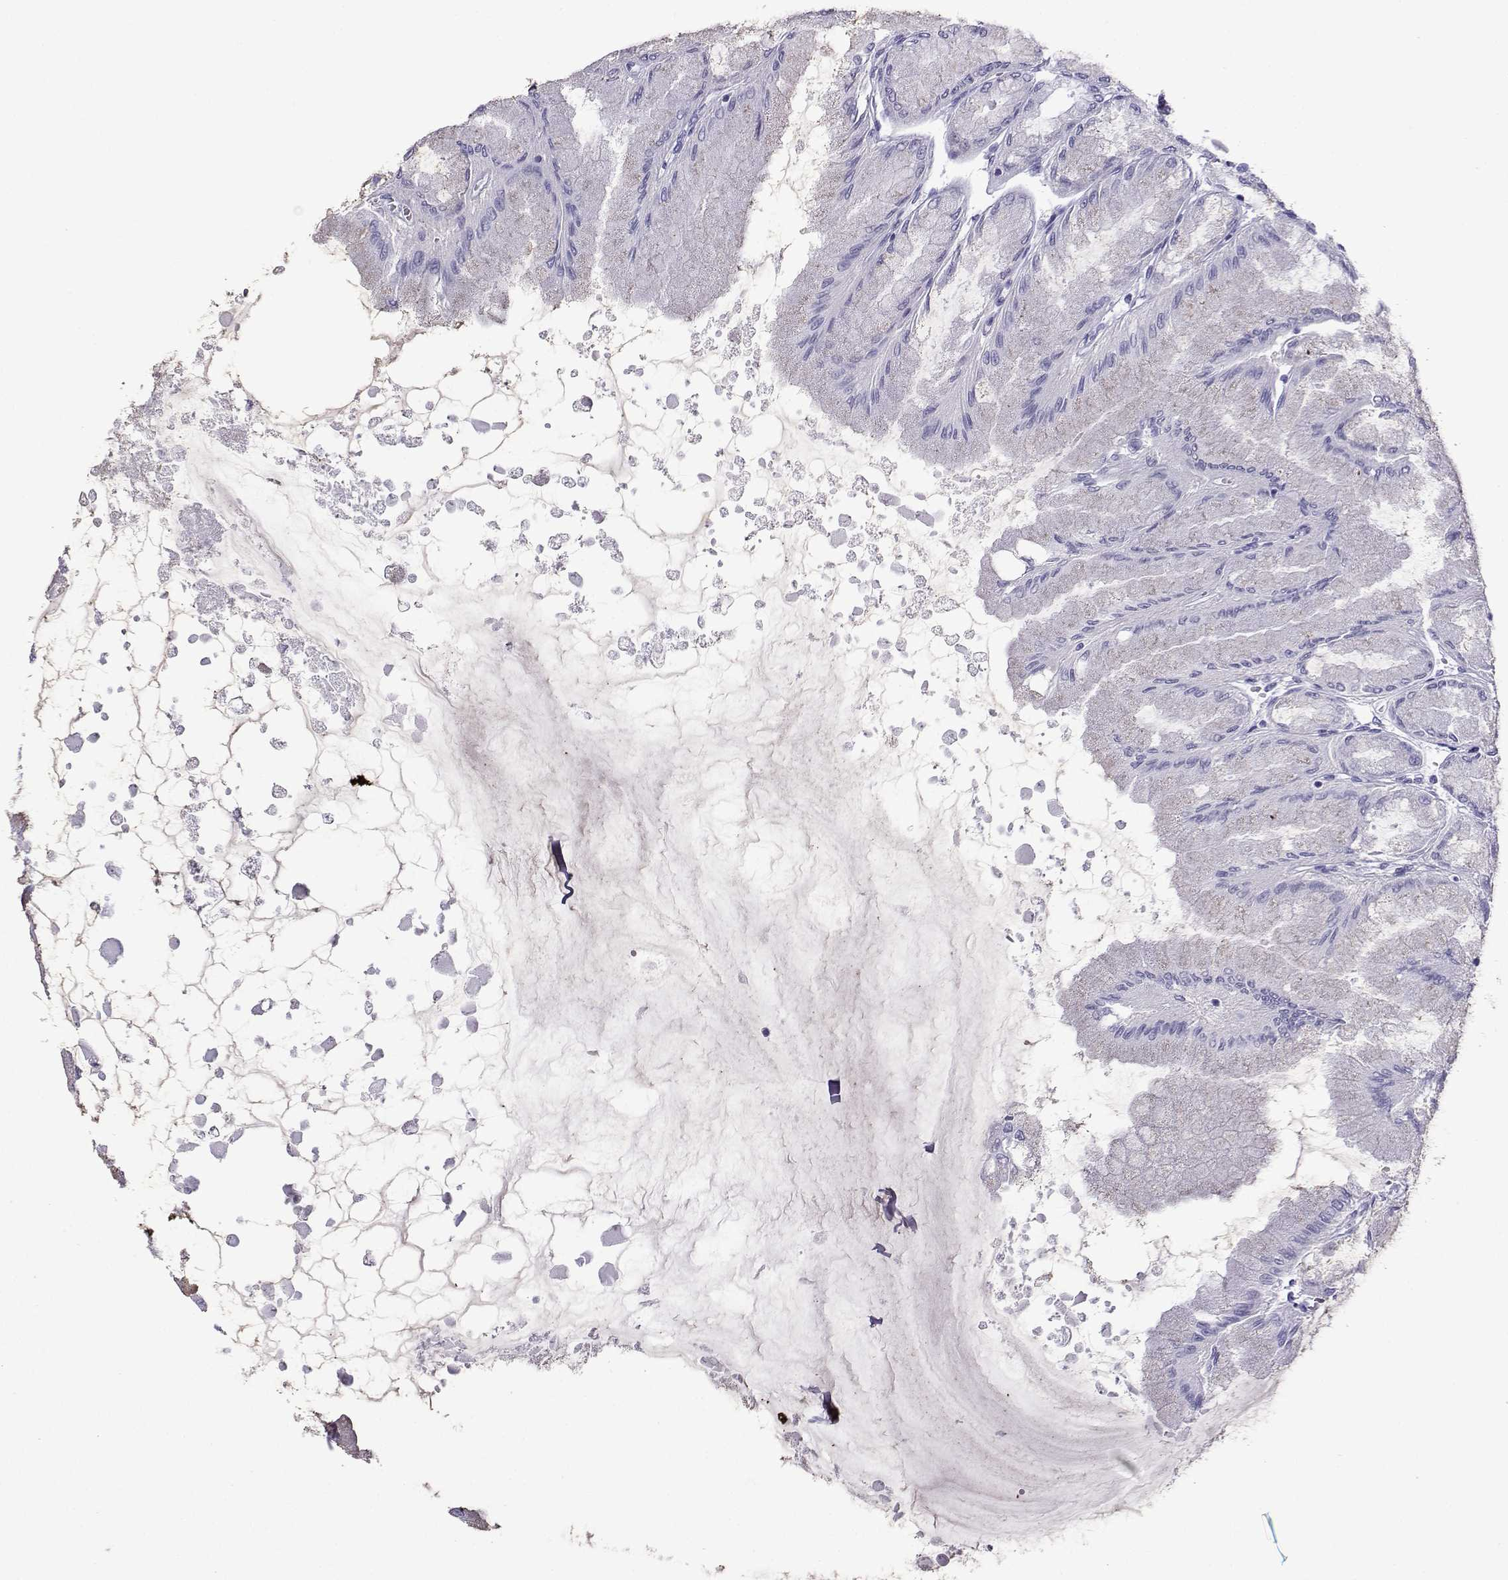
{"staining": {"intensity": "negative", "quantity": "none", "location": "none"}, "tissue": "stomach", "cell_type": "Glandular cells", "image_type": "normal", "snomed": [{"axis": "morphology", "description": "Normal tissue, NOS"}, {"axis": "topography", "description": "Stomach, upper"}], "caption": "Glandular cells are negative for brown protein staining in benign stomach. (Immunohistochemistry, brightfield microscopy, high magnification).", "gene": "KCNF1", "patient": {"sex": "male", "age": 60}}